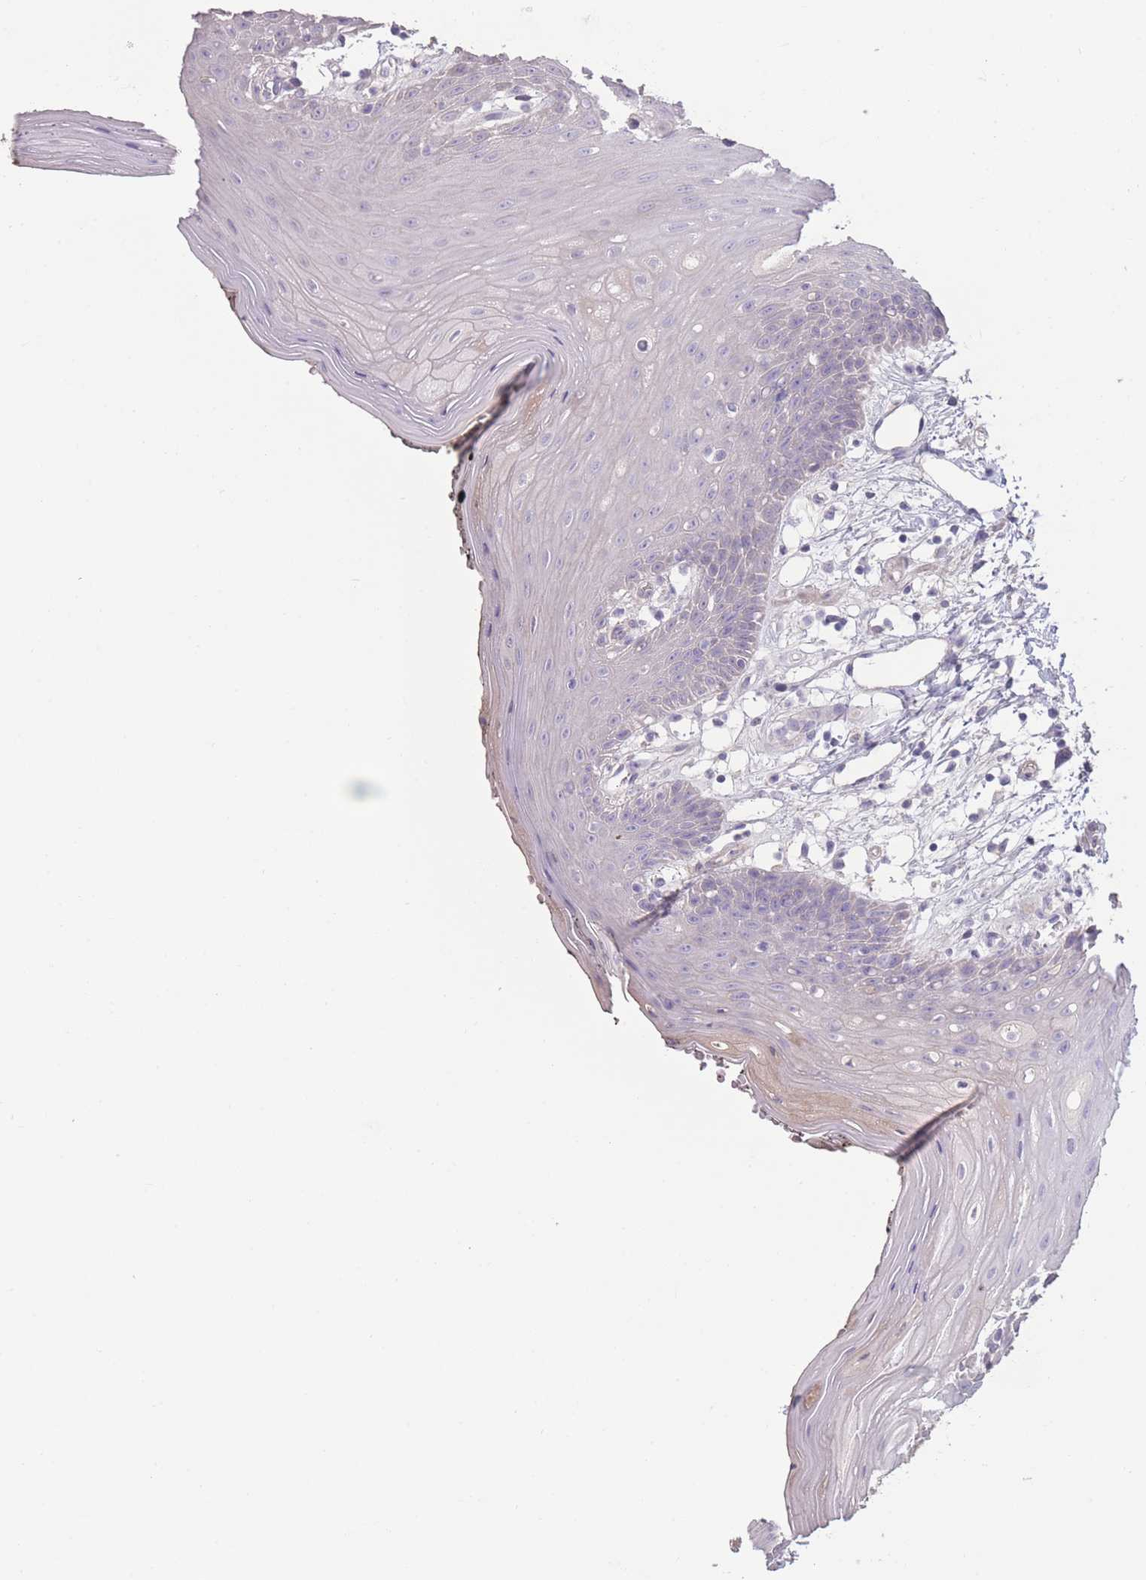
{"staining": {"intensity": "negative", "quantity": "none", "location": "none"}, "tissue": "oral mucosa", "cell_type": "Squamous epithelial cells", "image_type": "normal", "snomed": [{"axis": "morphology", "description": "Normal tissue, NOS"}, {"axis": "topography", "description": "Oral tissue"}, {"axis": "topography", "description": "Tounge, NOS"}], "caption": "This is a photomicrograph of immunohistochemistry (IHC) staining of normal oral mucosa, which shows no expression in squamous epithelial cells.", "gene": "RSPH10B2", "patient": {"sex": "female", "age": 59}}